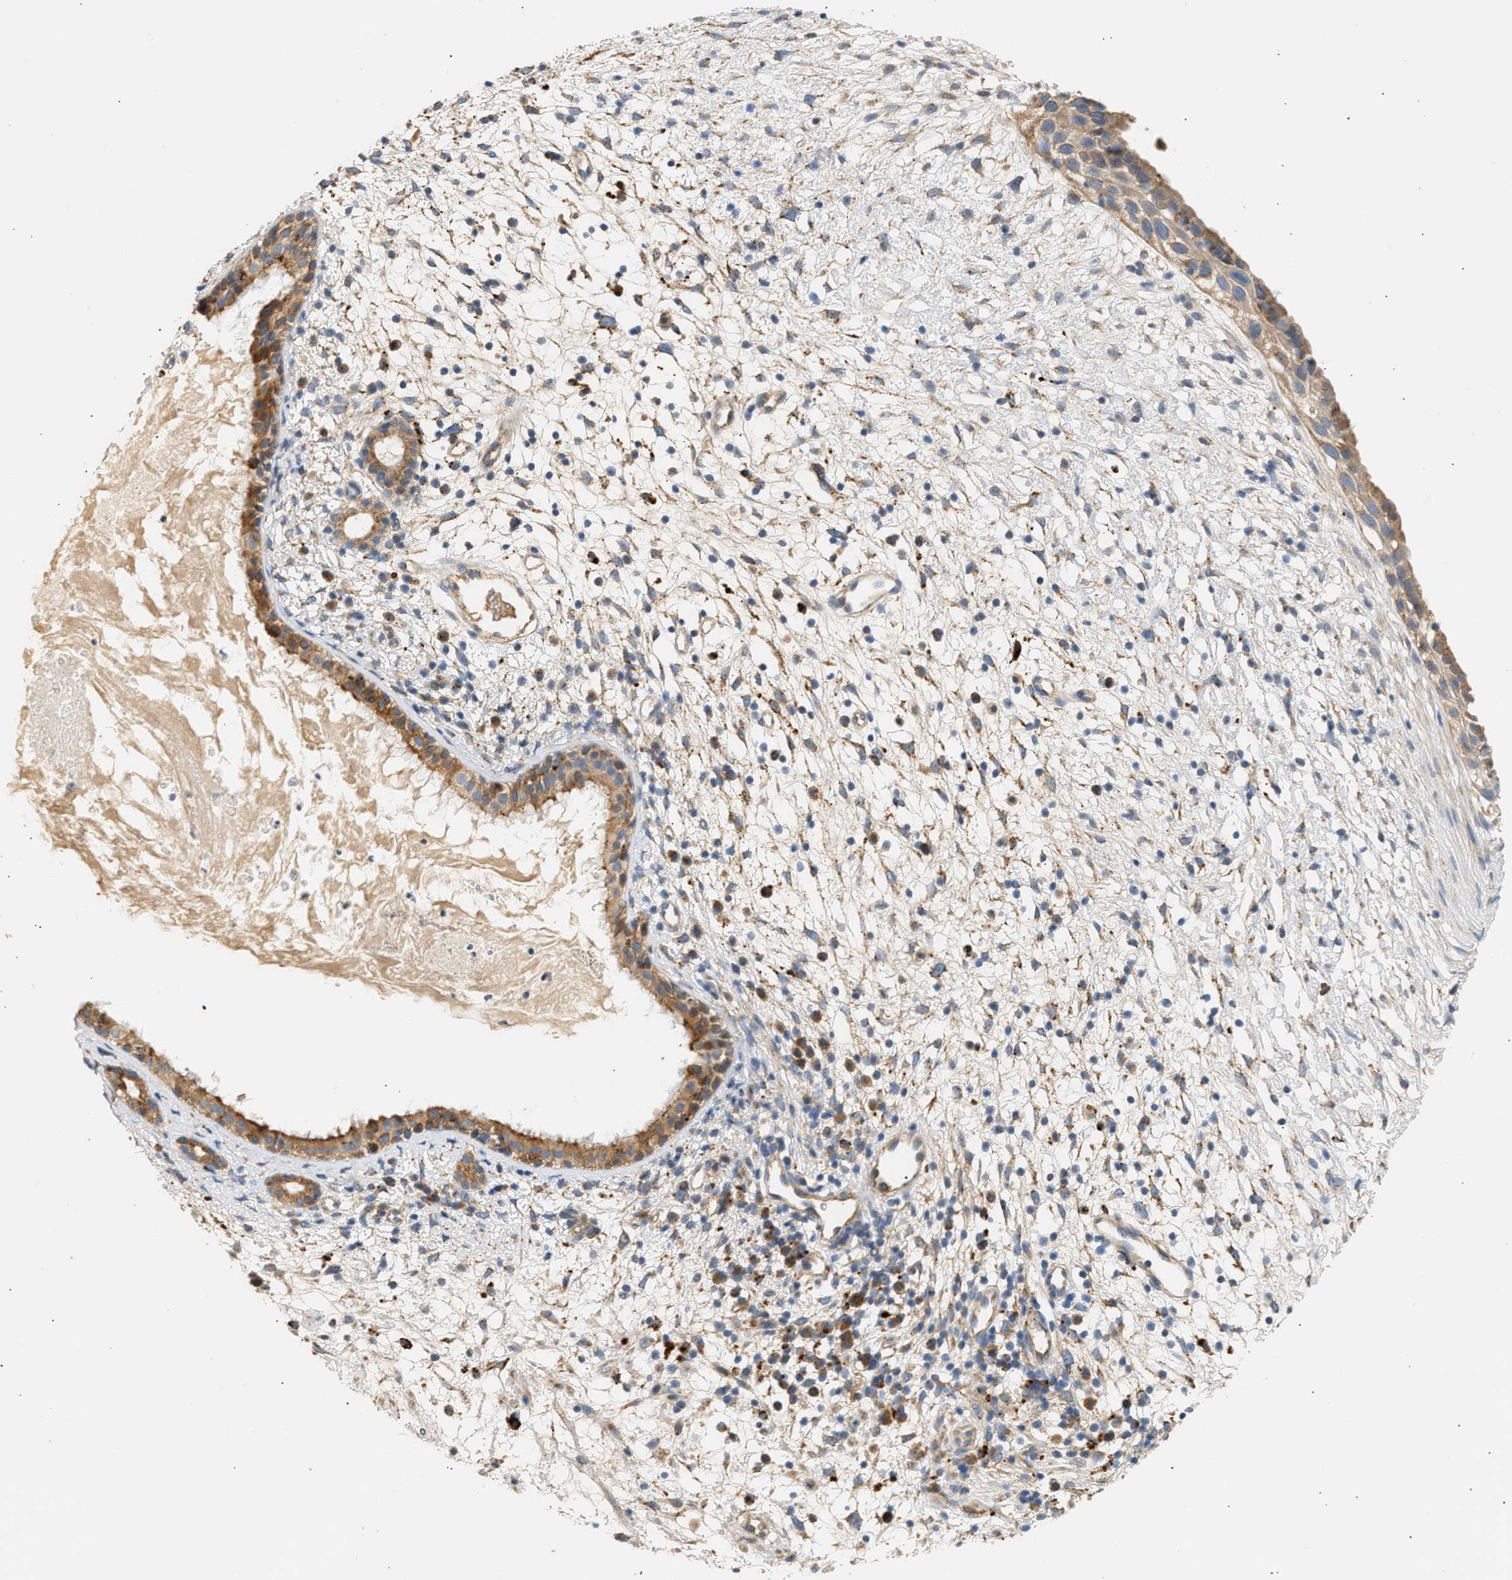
{"staining": {"intensity": "moderate", "quantity": ">75%", "location": "cytoplasmic/membranous"}, "tissue": "nasopharynx", "cell_type": "Respiratory epithelial cells", "image_type": "normal", "snomed": [{"axis": "morphology", "description": "Normal tissue, NOS"}, {"axis": "topography", "description": "Nasopharynx"}], "caption": "The image exhibits immunohistochemical staining of unremarkable nasopharynx. There is moderate cytoplasmic/membranous expression is identified in about >75% of respiratory epithelial cells. Nuclei are stained in blue.", "gene": "ENTHD1", "patient": {"sex": "male", "age": 22}}